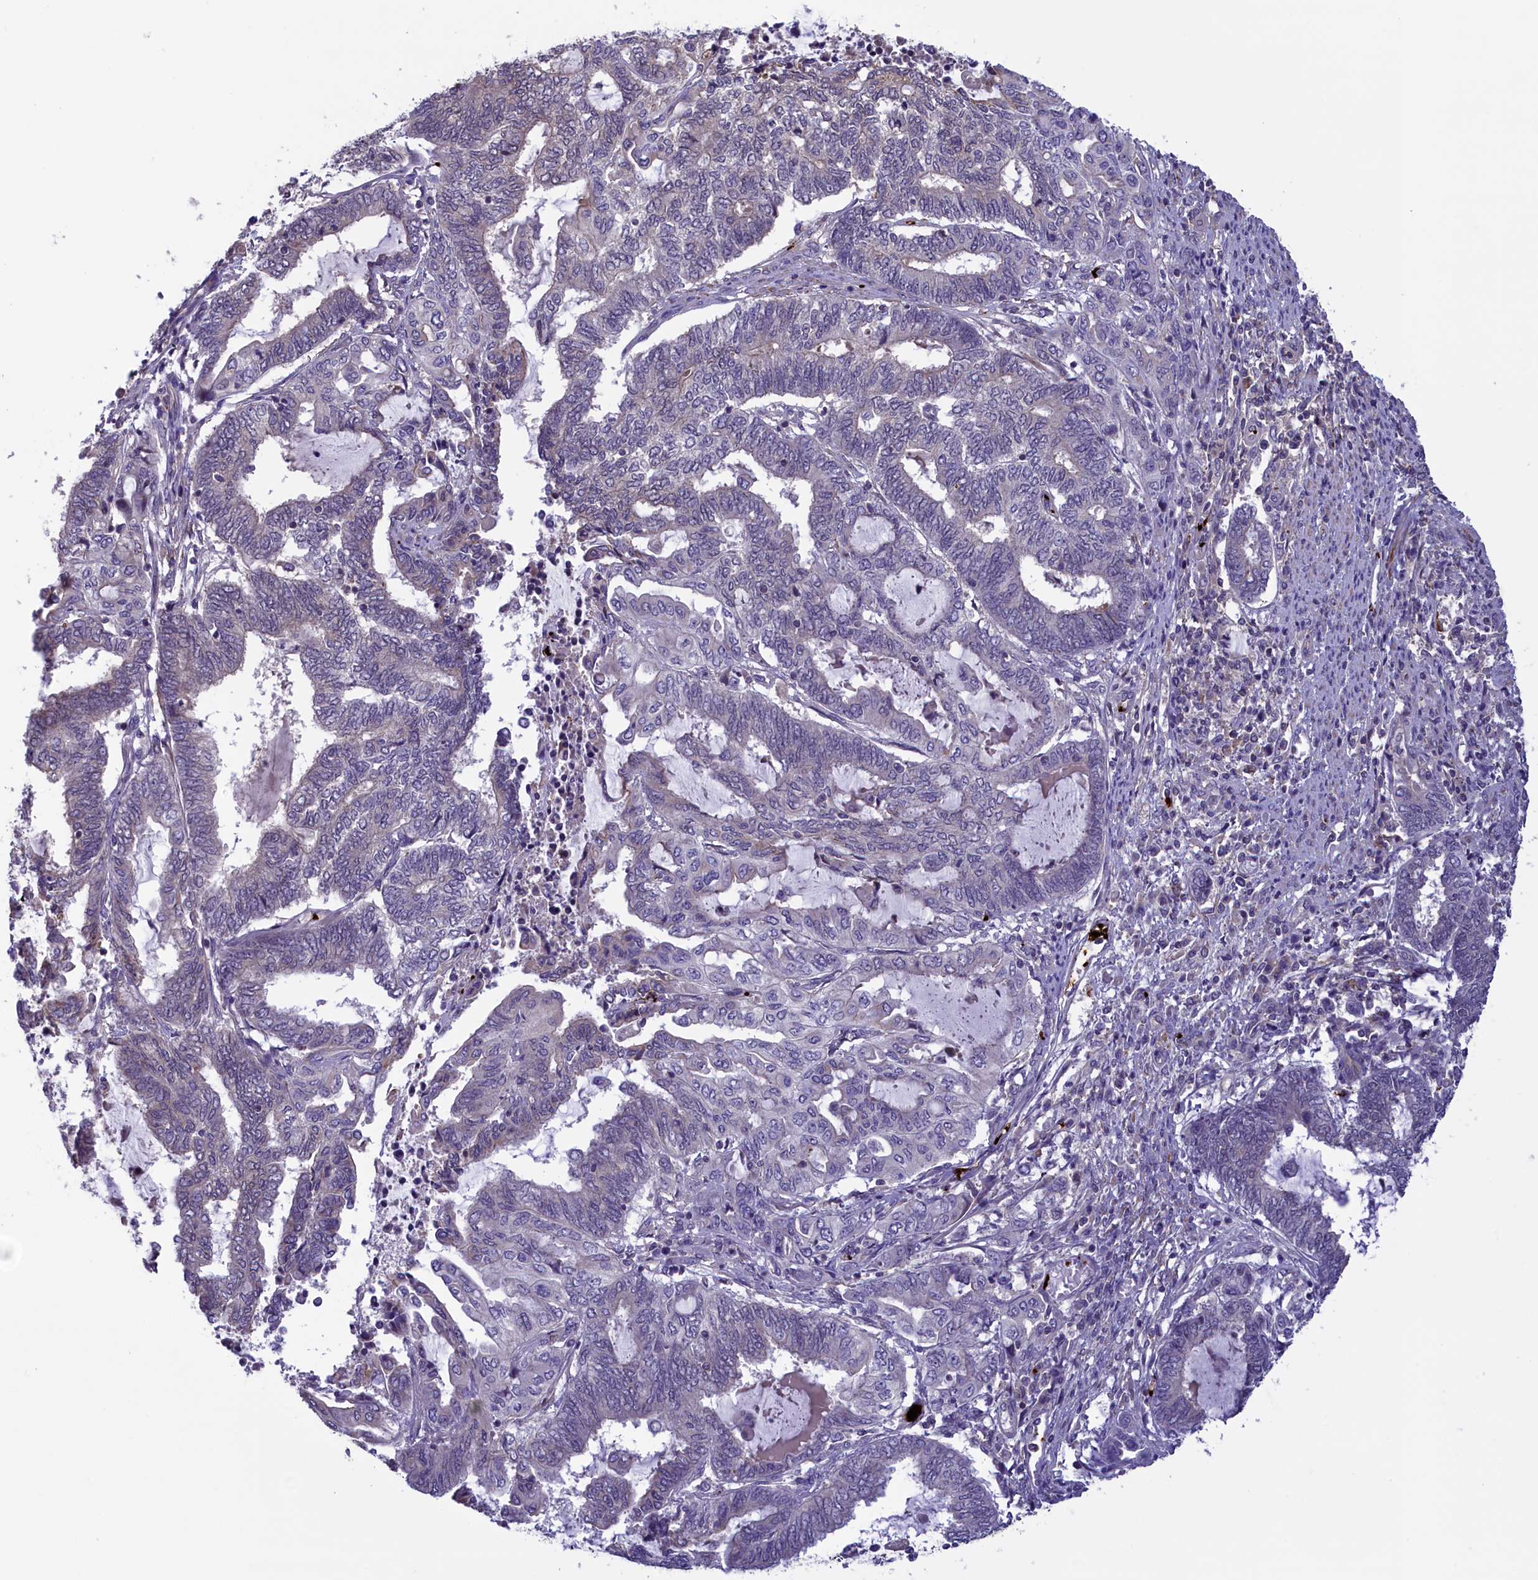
{"staining": {"intensity": "negative", "quantity": "none", "location": "none"}, "tissue": "endometrial cancer", "cell_type": "Tumor cells", "image_type": "cancer", "snomed": [{"axis": "morphology", "description": "Adenocarcinoma, NOS"}, {"axis": "topography", "description": "Uterus"}, {"axis": "topography", "description": "Endometrium"}], "caption": "This is a micrograph of IHC staining of endometrial cancer, which shows no expression in tumor cells. (DAB (3,3'-diaminobenzidine) immunohistochemistry visualized using brightfield microscopy, high magnification).", "gene": "HEATR3", "patient": {"sex": "female", "age": 70}}